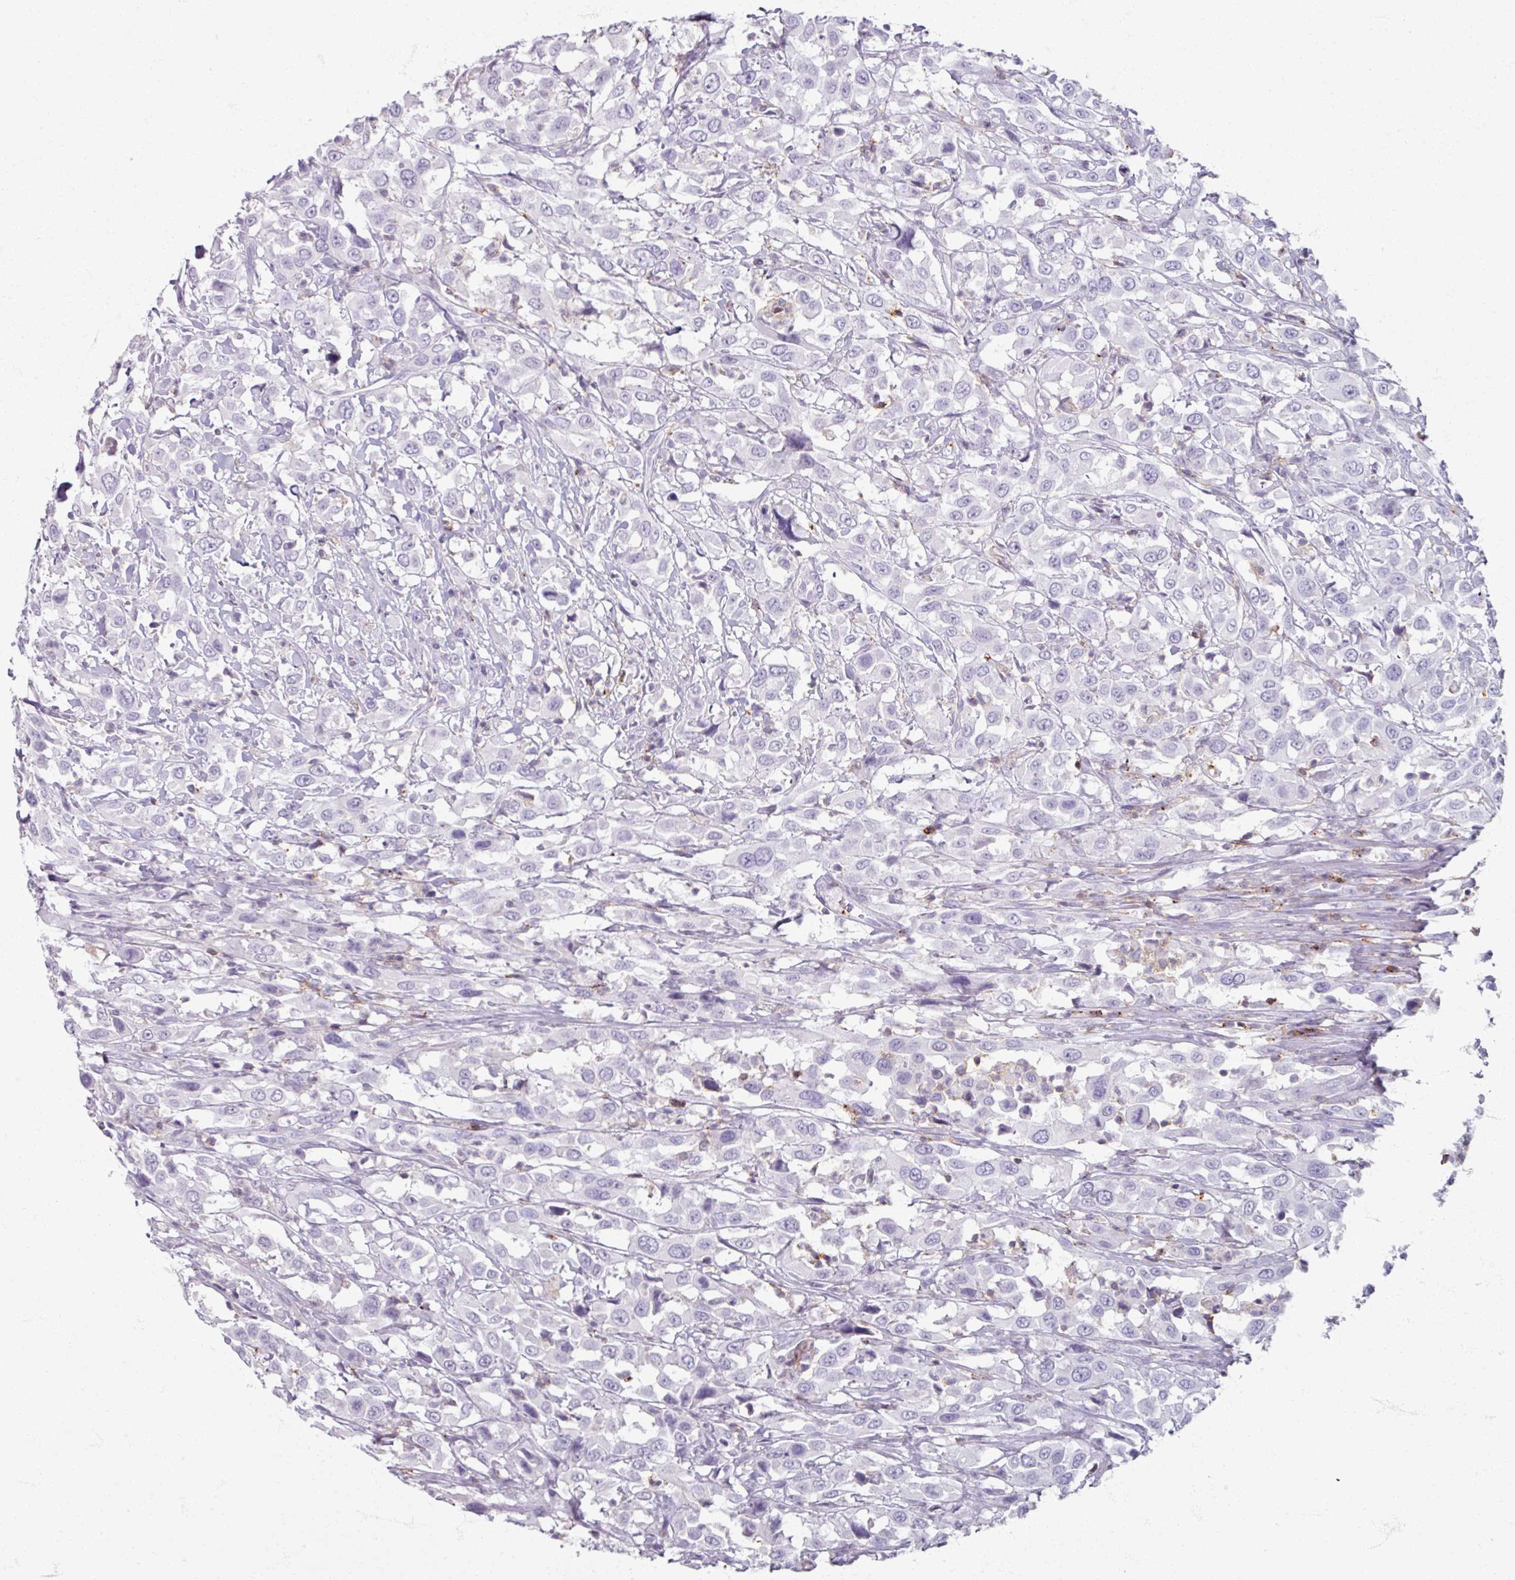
{"staining": {"intensity": "negative", "quantity": "none", "location": "none"}, "tissue": "urothelial cancer", "cell_type": "Tumor cells", "image_type": "cancer", "snomed": [{"axis": "morphology", "description": "Urothelial carcinoma, High grade"}, {"axis": "topography", "description": "Urinary bladder"}], "caption": "This is an immunohistochemistry (IHC) image of urothelial cancer. There is no staining in tumor cells.", "gene": "PTPRC", "patient": {"sex": "male", "age": 61}}